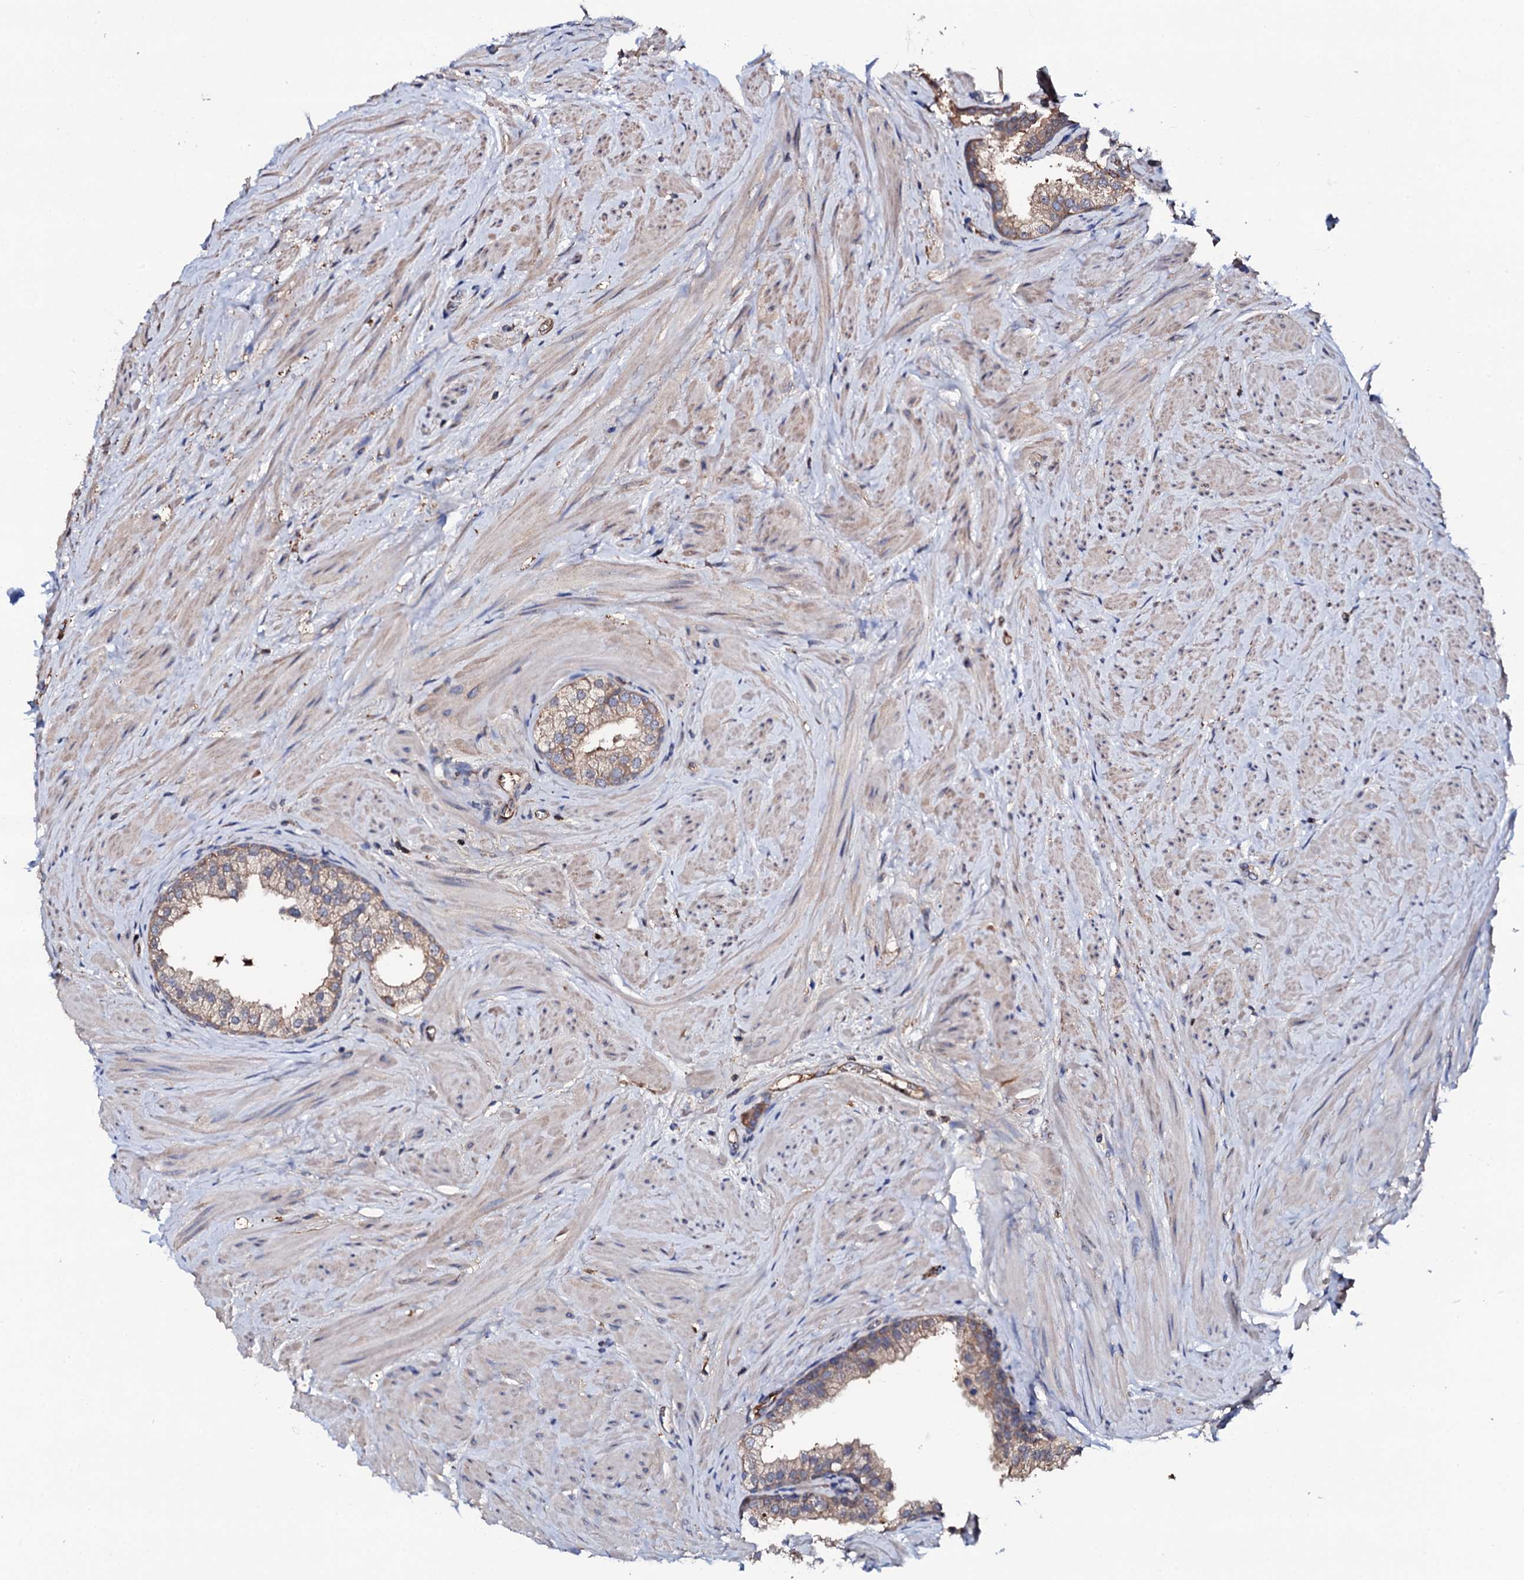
{"staining": {"intensity": "weak", "quantity": "25%-75%", "location": "cytoplasmic/membranous"}, "tissue": "prostate", "cell_type": "Glandular cells", "image_type": "normal", "snomed": [{"axis": "morphology", "description": "Normal tissue, NOS"}, {"axis": "topography", "description": "Prostate"}], "caption": "The histopathology image shows immunohistochemical staining of benign prostate. There is weak cytoplasmic/membranous expression is appreciated in about 25%-75% of glandular cells.", "gene": "TCAF2C", "patient": {"sex": "male", "age": 48}}